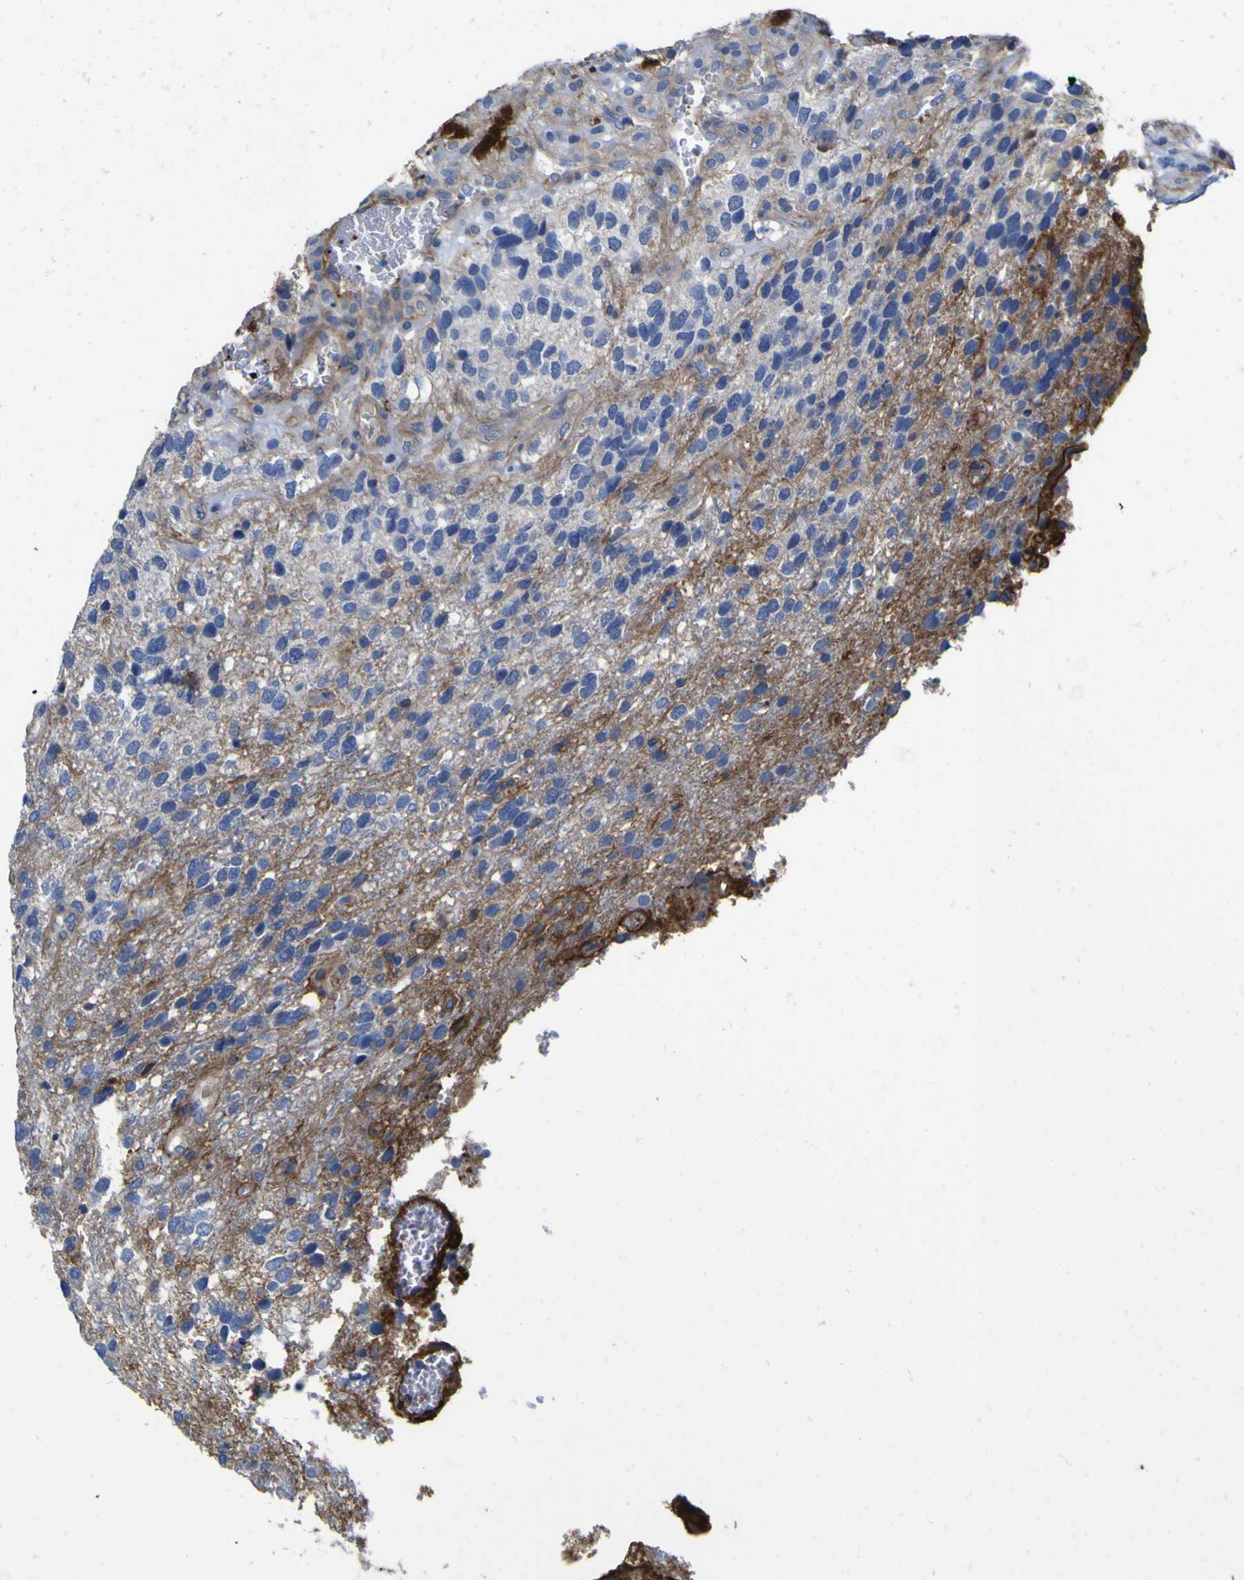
{"staining": {"intensity": "negative", "quantity": "none", "location": "none"}, "tissue": "glioma", "cell_type": "Tumor cells", "image_type": "cancer", "snomed": [{"axis": "morphology", "description": "Glioma, malignant, High grade"}, {"axis": "topography", "description": "Brain"}], "caption": "DAB (3,3'-diaminobenzidine) immunohistochemical staining of human glioma reveals no significant expression in tumor cells.", "gene": "CD151", "patient": {"sex": "female", "age": 58}}